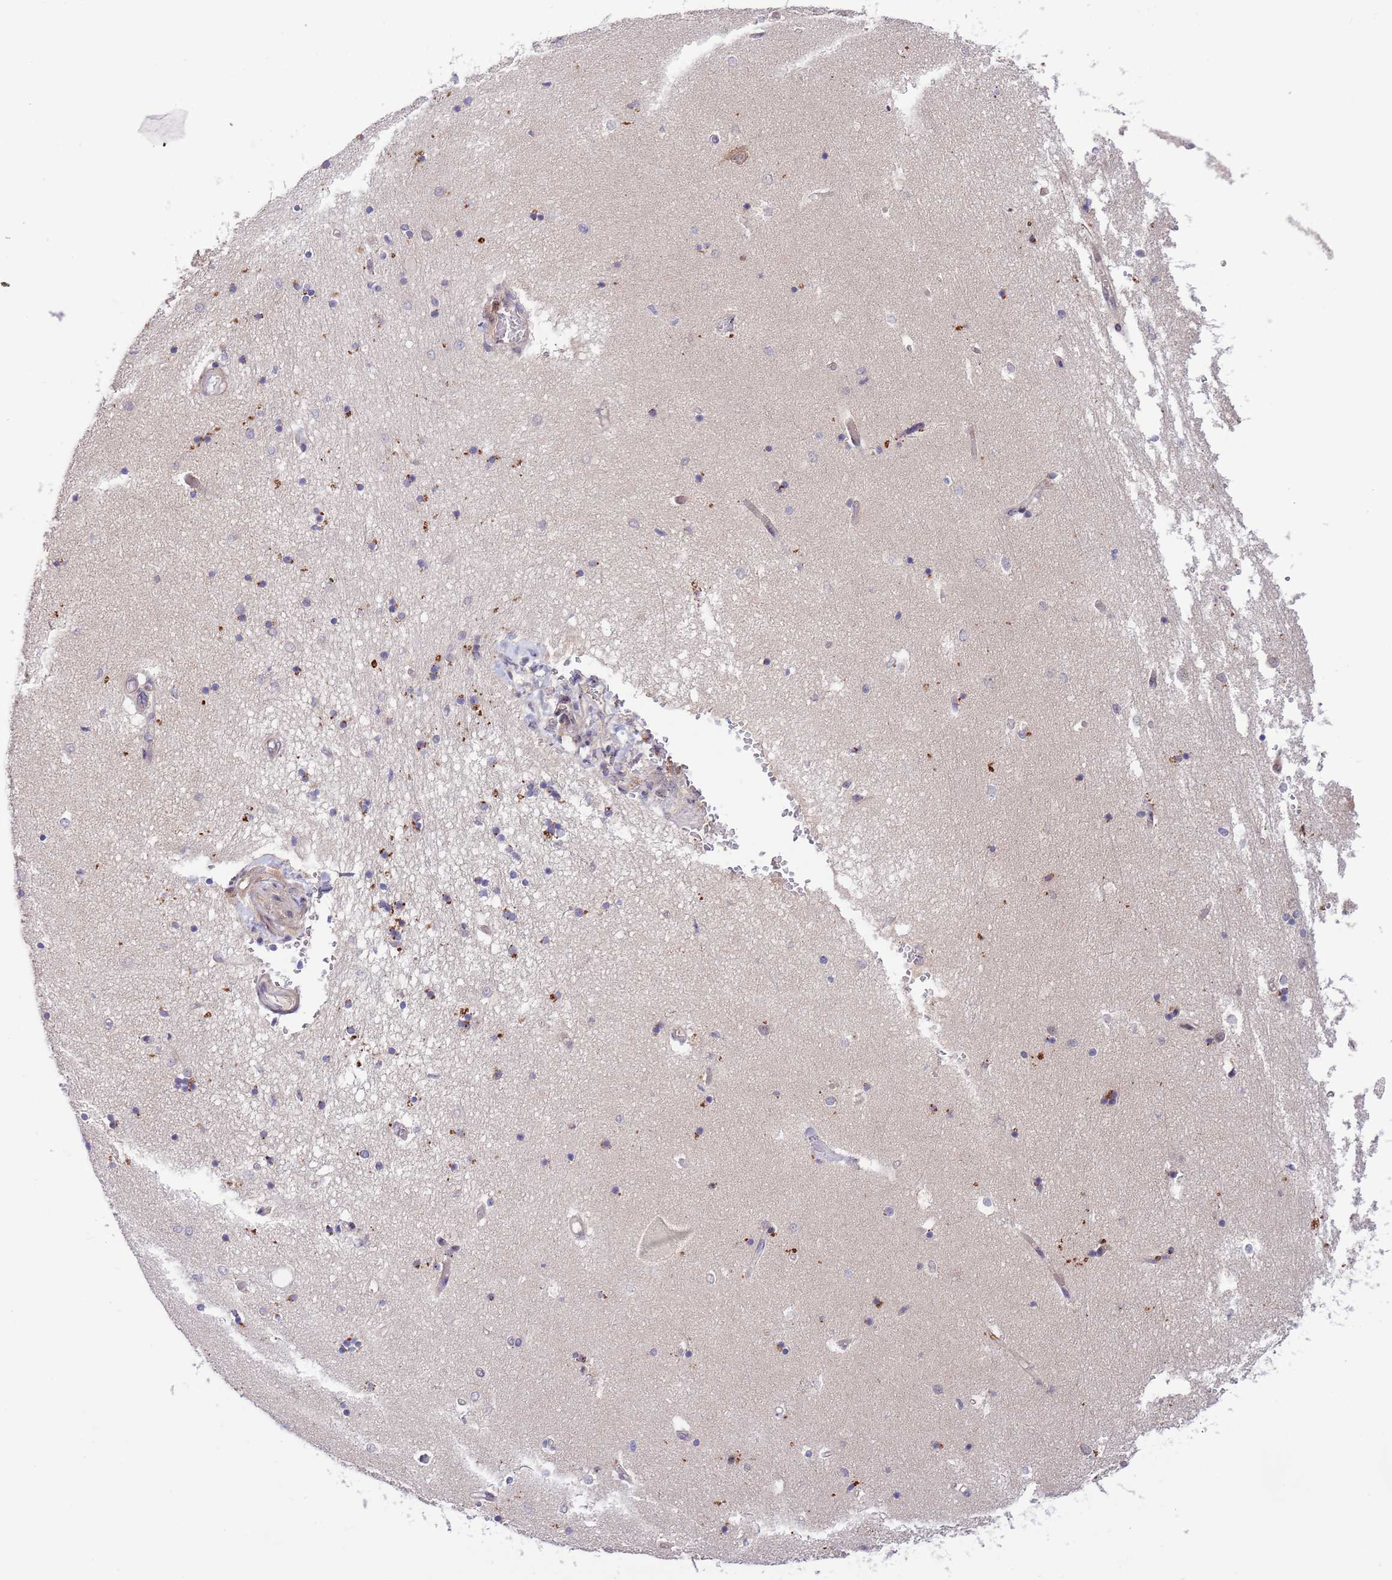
{"staining": {"intensity": "moderate", "quantity": "<25%", "location": "cytoplasmic/membranous"}, "tissue": "hippocampus", "cell_type": "Glial cells", "image_type": "normal", "snomed": [{"axis": "morphology", "description": "Normal tissue, NOS"}, {"axis": "topography", "description": "Hippocampus"}], "caption": "Immunohistochemical staining of normal human hippocampus exhibits <25% levels of moderate cytoplasmic/membranous protein expression in about <25% of glial cells. Nuclei are stained in blue.", "gene": "PRR16", "patient": {"sex": "male", "age": 45}}